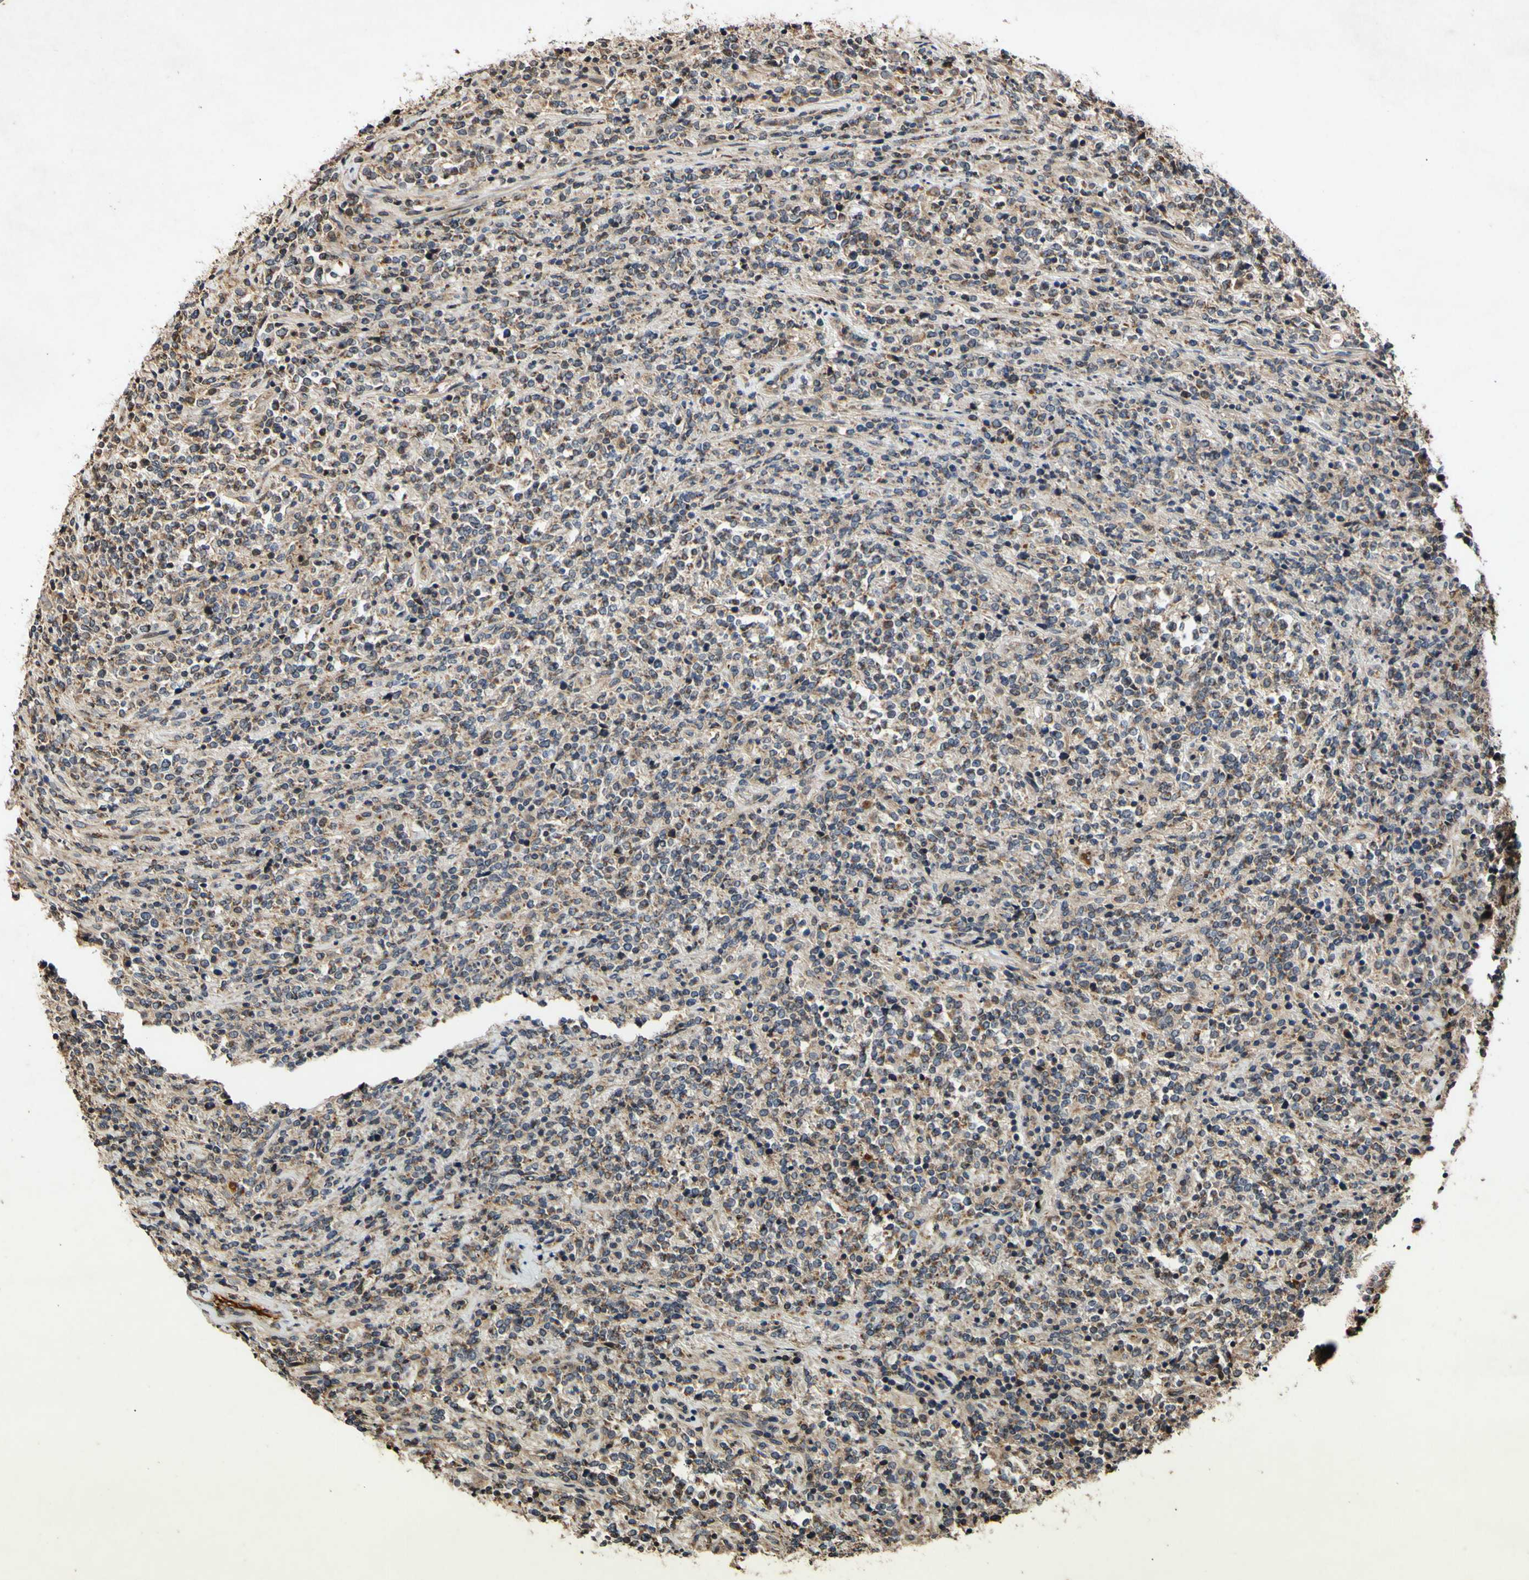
{"staining": {"intensity": "moderate", "quantity": "25%-75%", "location": "cytoplasmic/membranous"}, "tissue": "lymphoma", "cell_type": "Tumor cells", "image_type": "cancer", "snomed": [{"axis": "morphology", "description": "Malignant lymphoma, non-Hodgkin's type, High grade"}, {"axis": "topography", "description": "Soft tissue"}], "caption": "Lymphoma tissue demonstrates moderate cytoplasmic/membranous positivity in approximately 25%-75% of tumor cells", "gene": "PLAT", "patient": {"sex": "male", "age": 18}}